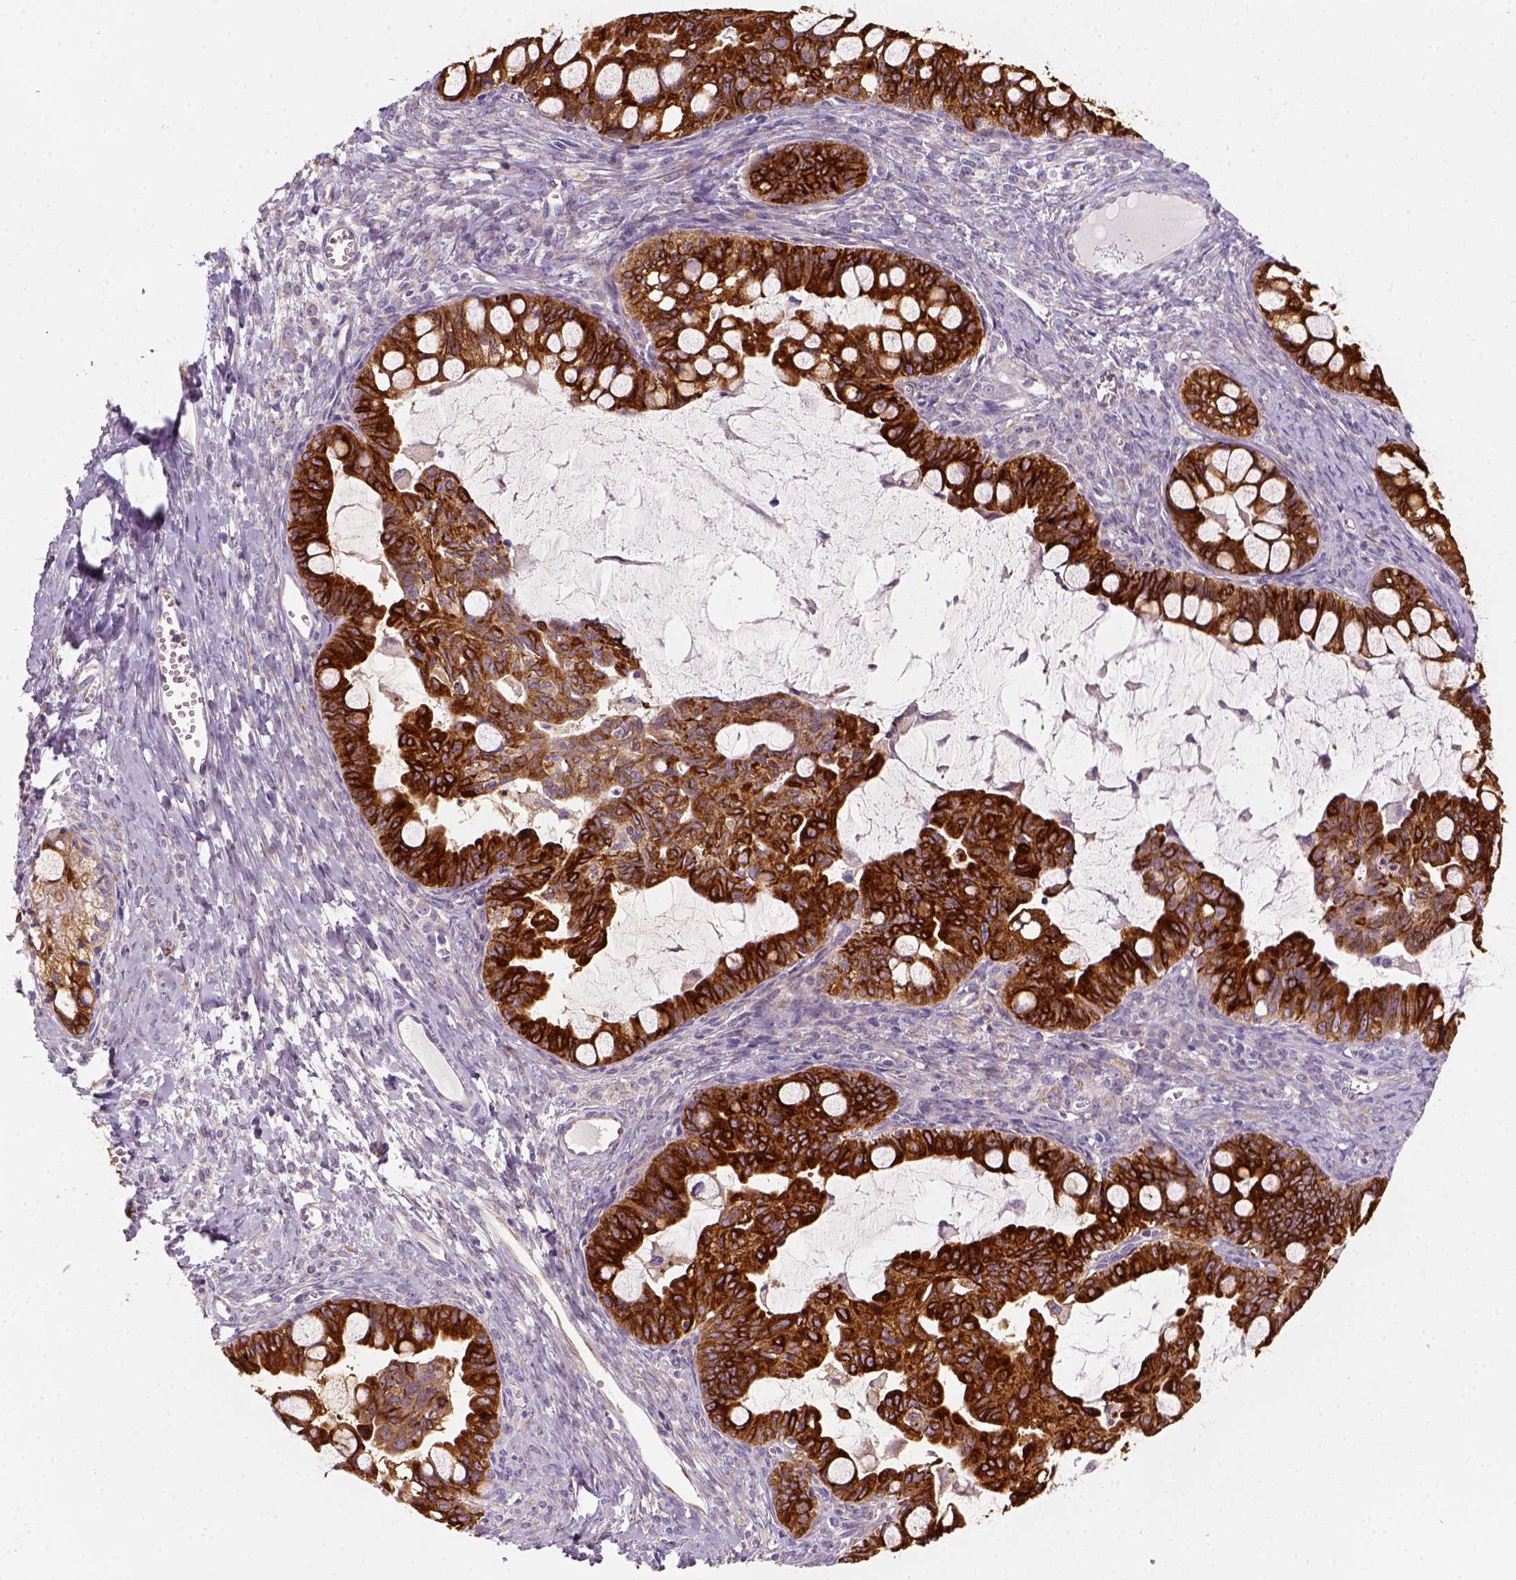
{"staining": {"intensity": "strong", "quantity": ">75%", "location": "cytoplasmic/membranous"}, "tissue": "ovarian cancer", "cell_type": "Tumor cells", "image_type": "cancer", "snomed": [{"axis": "morphology", "description": "Cystadenocarcinoma, mucinous, NOS"}, {"axis": "topography", "description": "Ovary"}], "caption": "IHC of ovarian cancer displays high levels of strong cytoplasmic/membranous positivity in about >75% of tumor cells. (brown staining indicates protein expression, while blue staining denotes nuclei).", "gene": "CES2", "patient": {"sex": "female", "age": 63}}